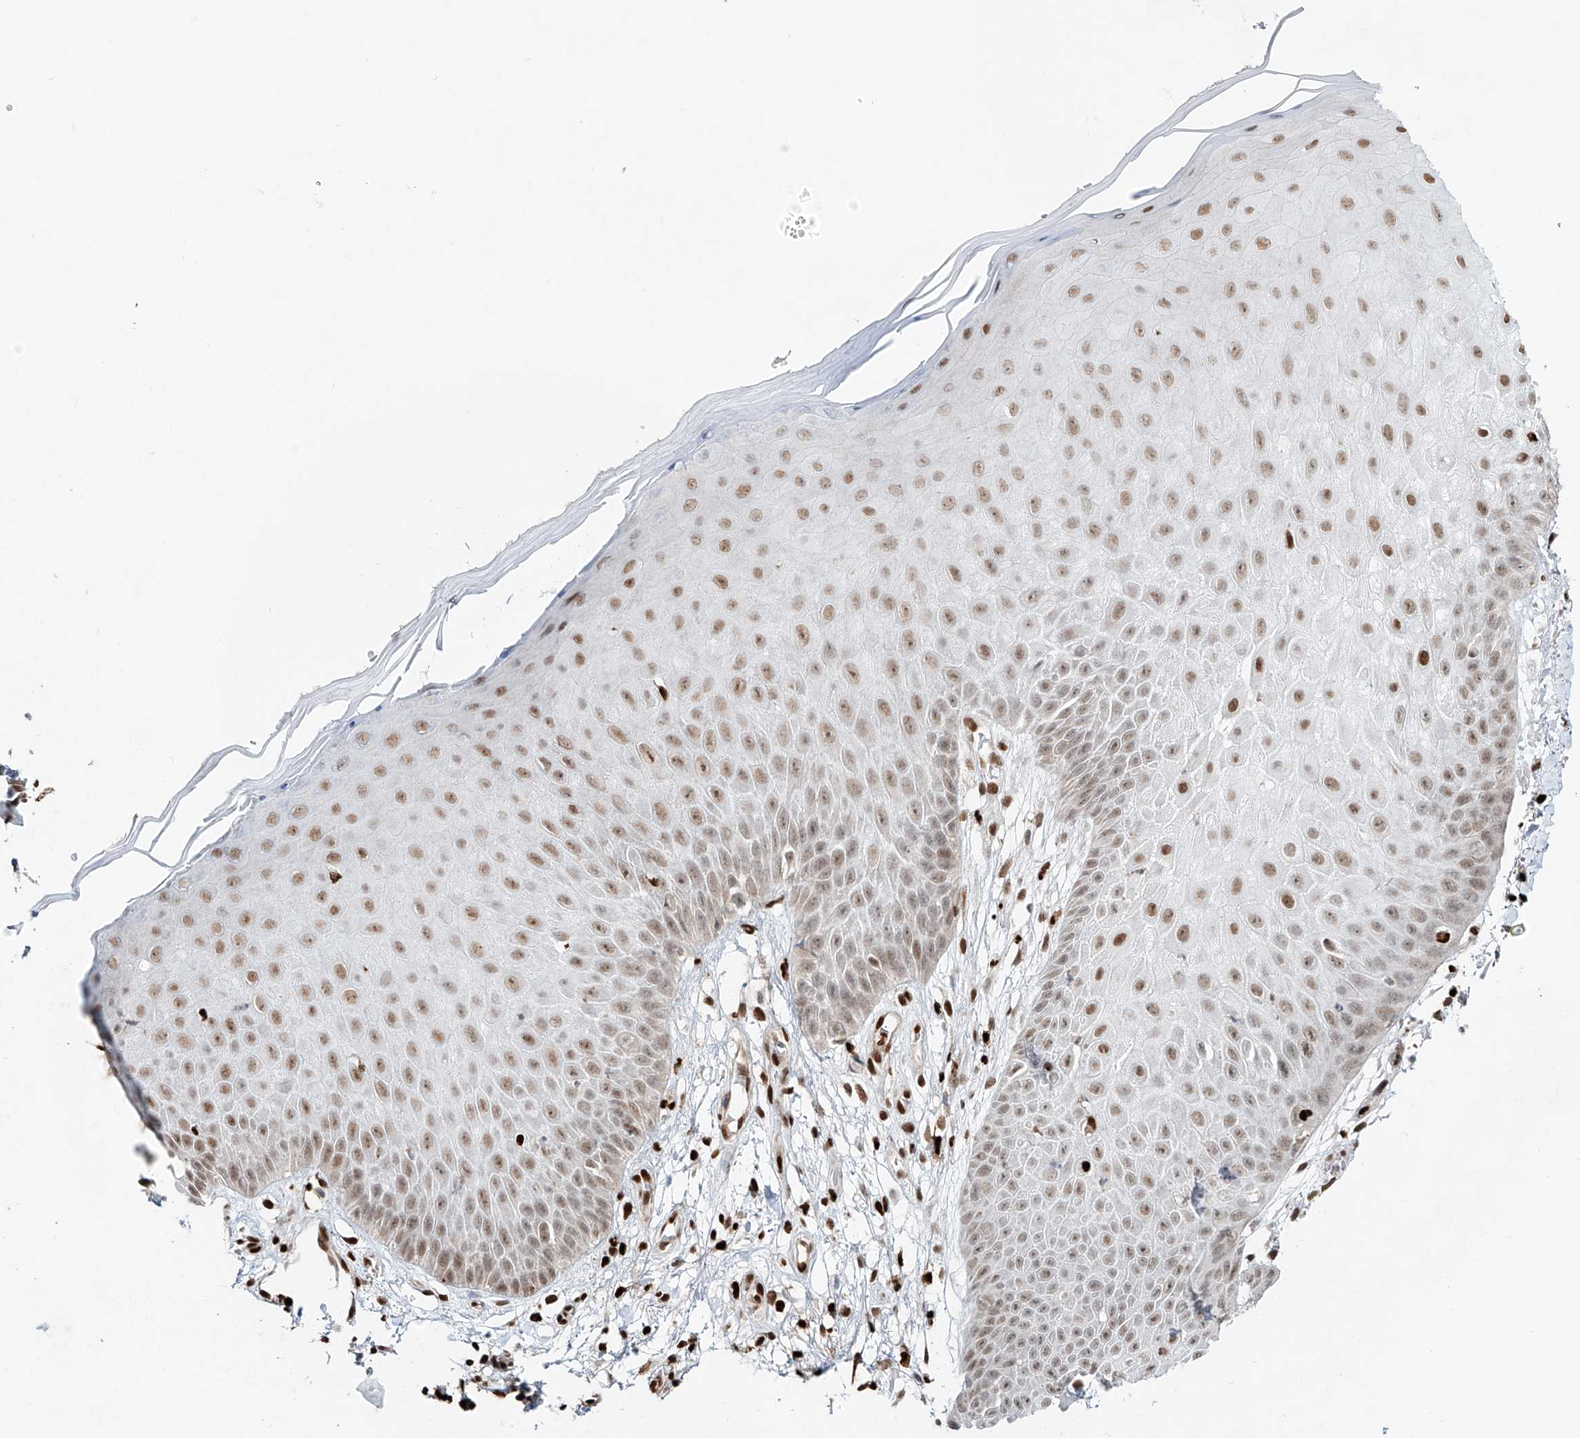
{"staining": {"intensity": "strong", "quantity": ">75%", "location": "nuclear"}, "tissue": "skin", "cell_type": "Fibroblasts", "image_type": "normal", "snomed": [{"axis": "morphology", "description": "Normal tissue, NOS"}, {"axis": "morphology", "description": "Inflammation, NOS"}, {"axis": "topography", "description": "Skin"}], "caption": "Approximately >75% of fibroblasts in normal human skin reveal strong nuclear protein staining as visualized by brown immunohistochemical staining.", "gene": "DZIP1L", "patient": {"sex": "female", "age": 44}}